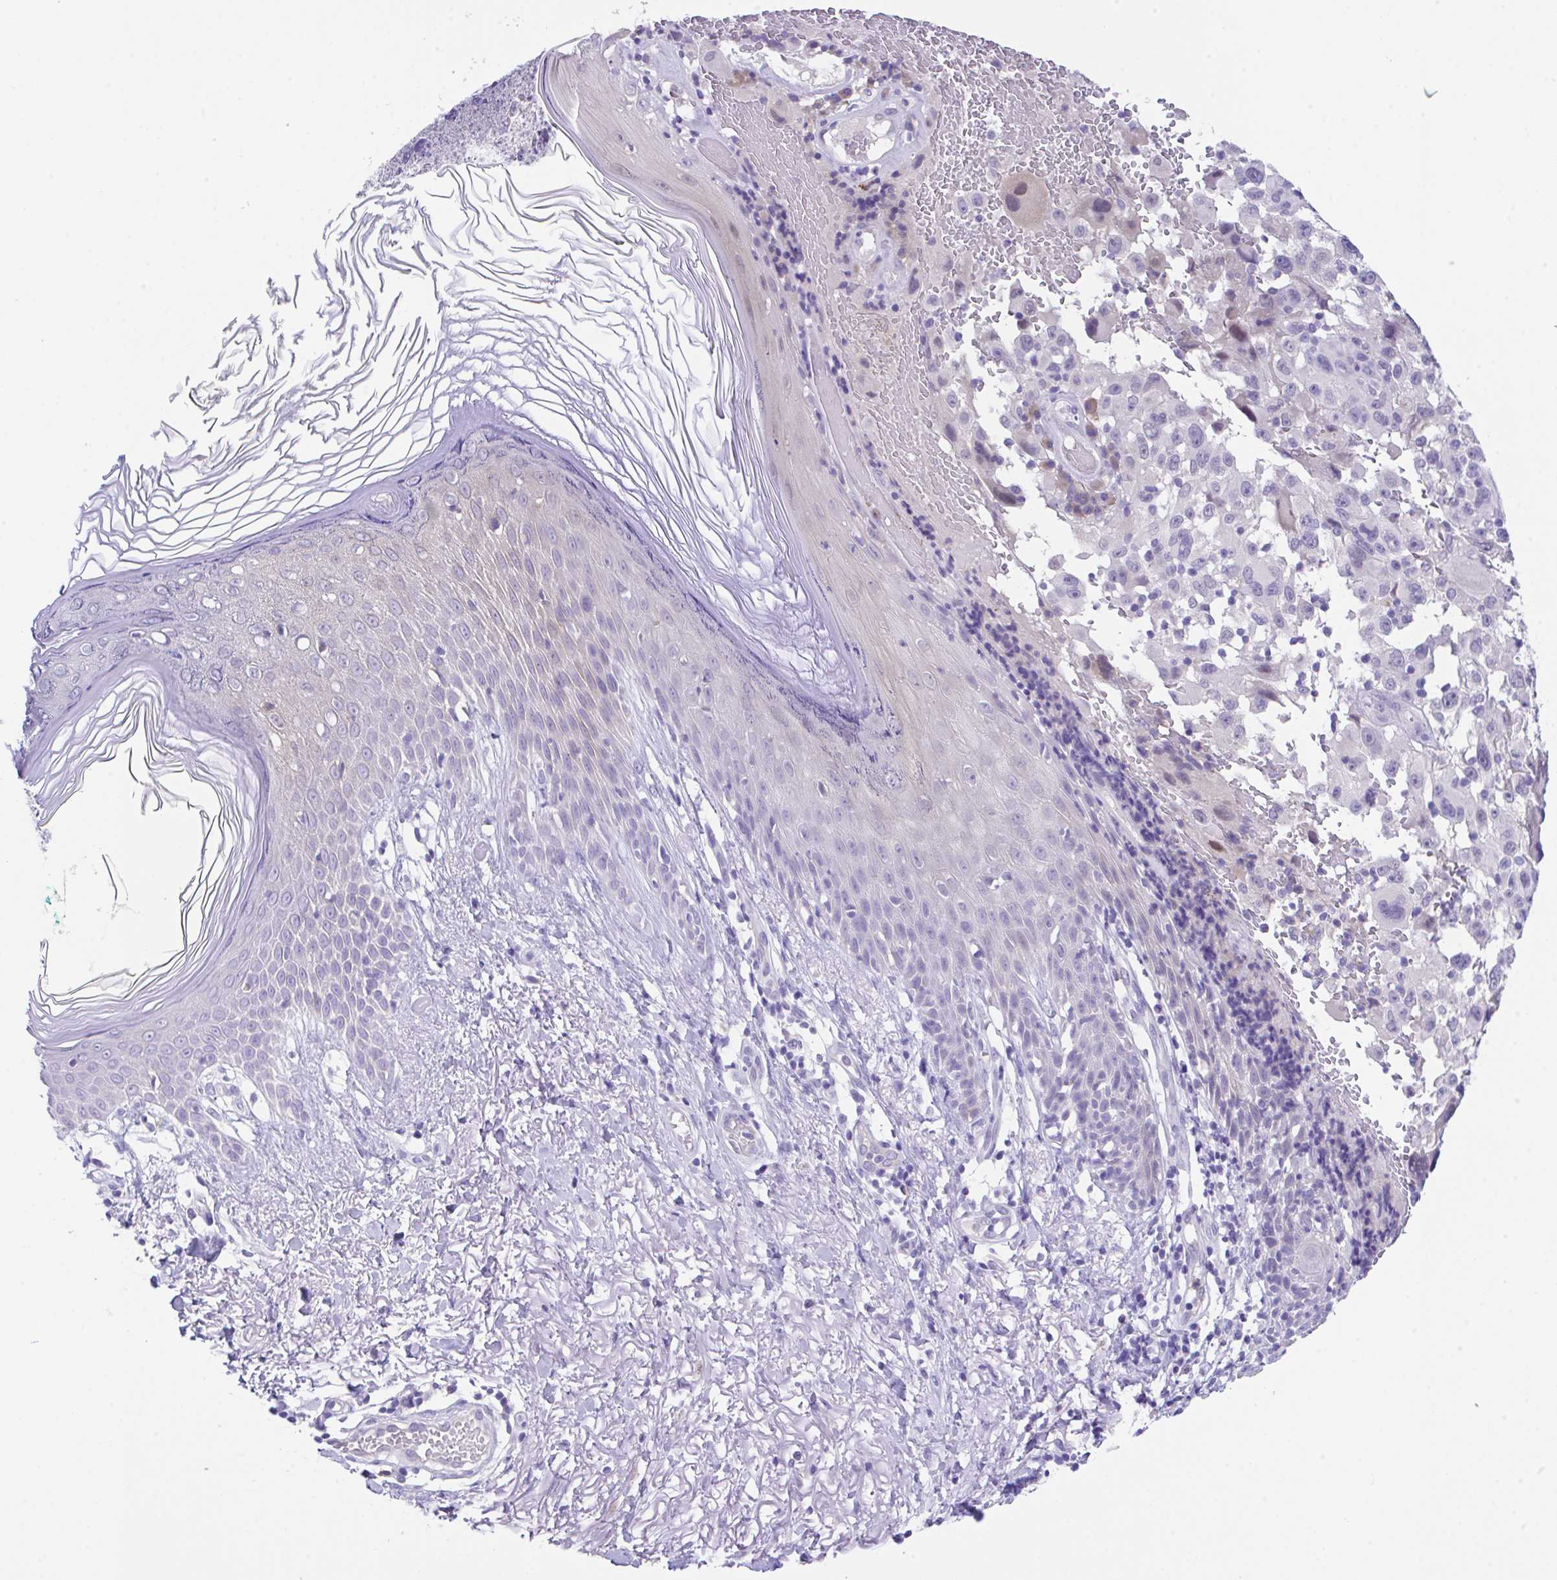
{"staining": {"intensity": "negative", "quantity": "none", "location": "none"}, "tissue": "melanoma", "cell_type": "Tumor cells", "image_type": "cancer", "snomed": [{"axis": "morphology", "description": "Malignant melanoma, NOS"}, {"axis": "topography", "description": "Skin"}], "caption": "The micrograph displays no staining of tumor cells in melanoma.", "gene": "HOXB4", "patient": {"sex": "female", "age": 71}}